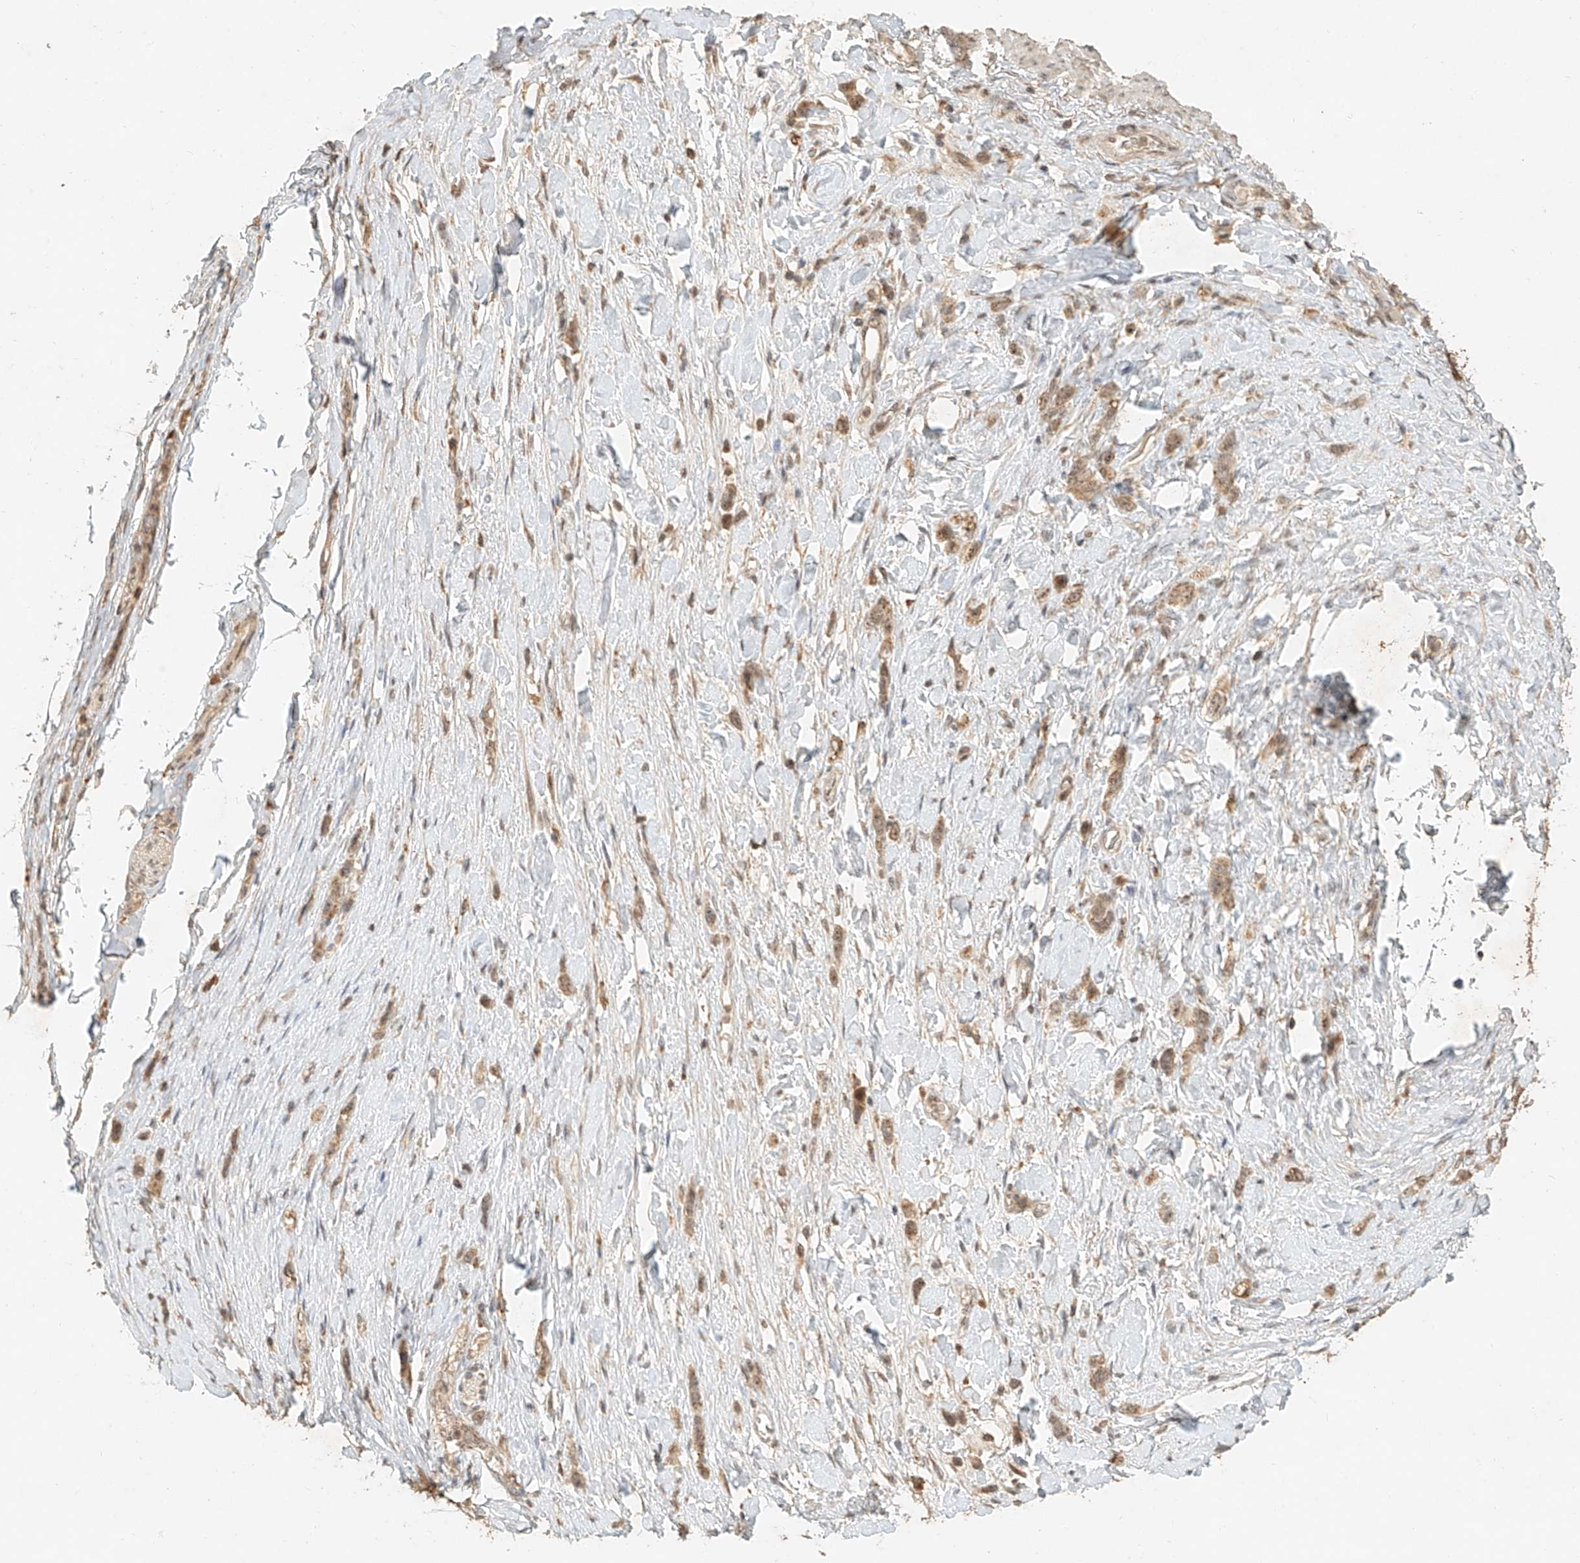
{"staining": {"intensity": "moderate", "quantity": ">75%", "location": "cytoplasmic/membranous,nuclear"}, "tissue": "stomach cancer", "cell_type": "Tumor cells", "image_type": "cancer", "snomed": [{"axis": "morphology", "description": "Adenocarcinoma, NOS"}, {"axis": "topography", "description": "Stomach"}], "caption": "IHC photomicrograph of neoplastic tissue: stomach cancer stained using immunohistochemistry shows medium levels of moderate protein expression localized specifically in the cytoplasmic/membranous and nuclear of tumor cells, appearing as a cytoplasmic/membranous and nuclear brown color.", "gene": "CXorf58", "patient": {"sex": "female", "age": 65}}